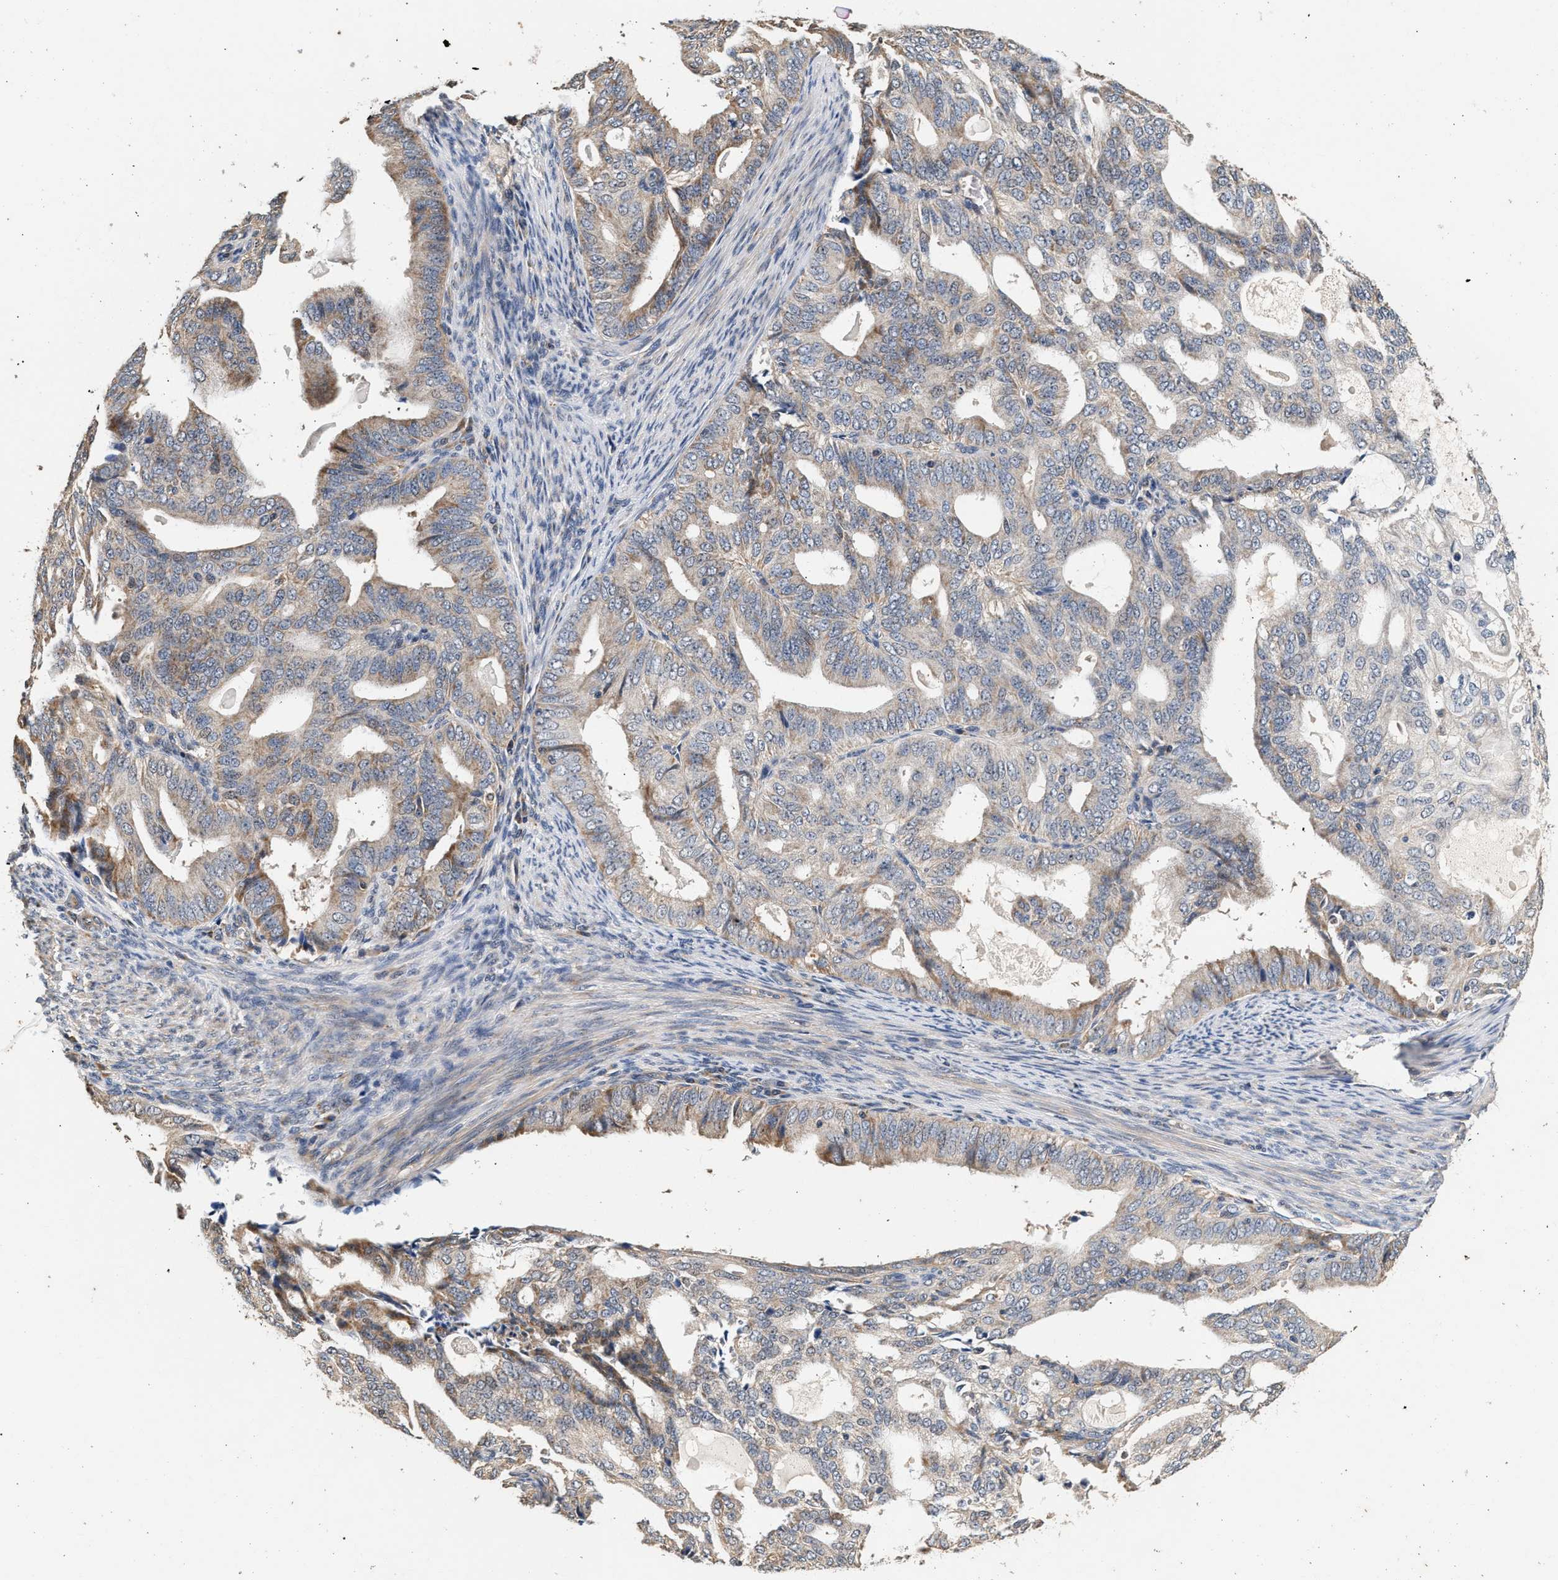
{"staining": {"intensity": "weak", "quantity": "25%-75%", "location": "cytoplasmic/membranous"}, "tissue": "endometrial cancer", "cell_type": "Tumor cells", "image_type": "cancer", "snomed": [{"axis": "morphology", "description": "Adenocarcinoma, NOS"}, {"axis": "topography", "description": "Endometrium"}], "caption": "IHC of human endometrial cancer displays low levels of weak cytoplasmic/membranous expression in approximately 25%-75% of tumor cells.", "gene": "PTGR3", "patient": {"sex": "female", "age": 58}}